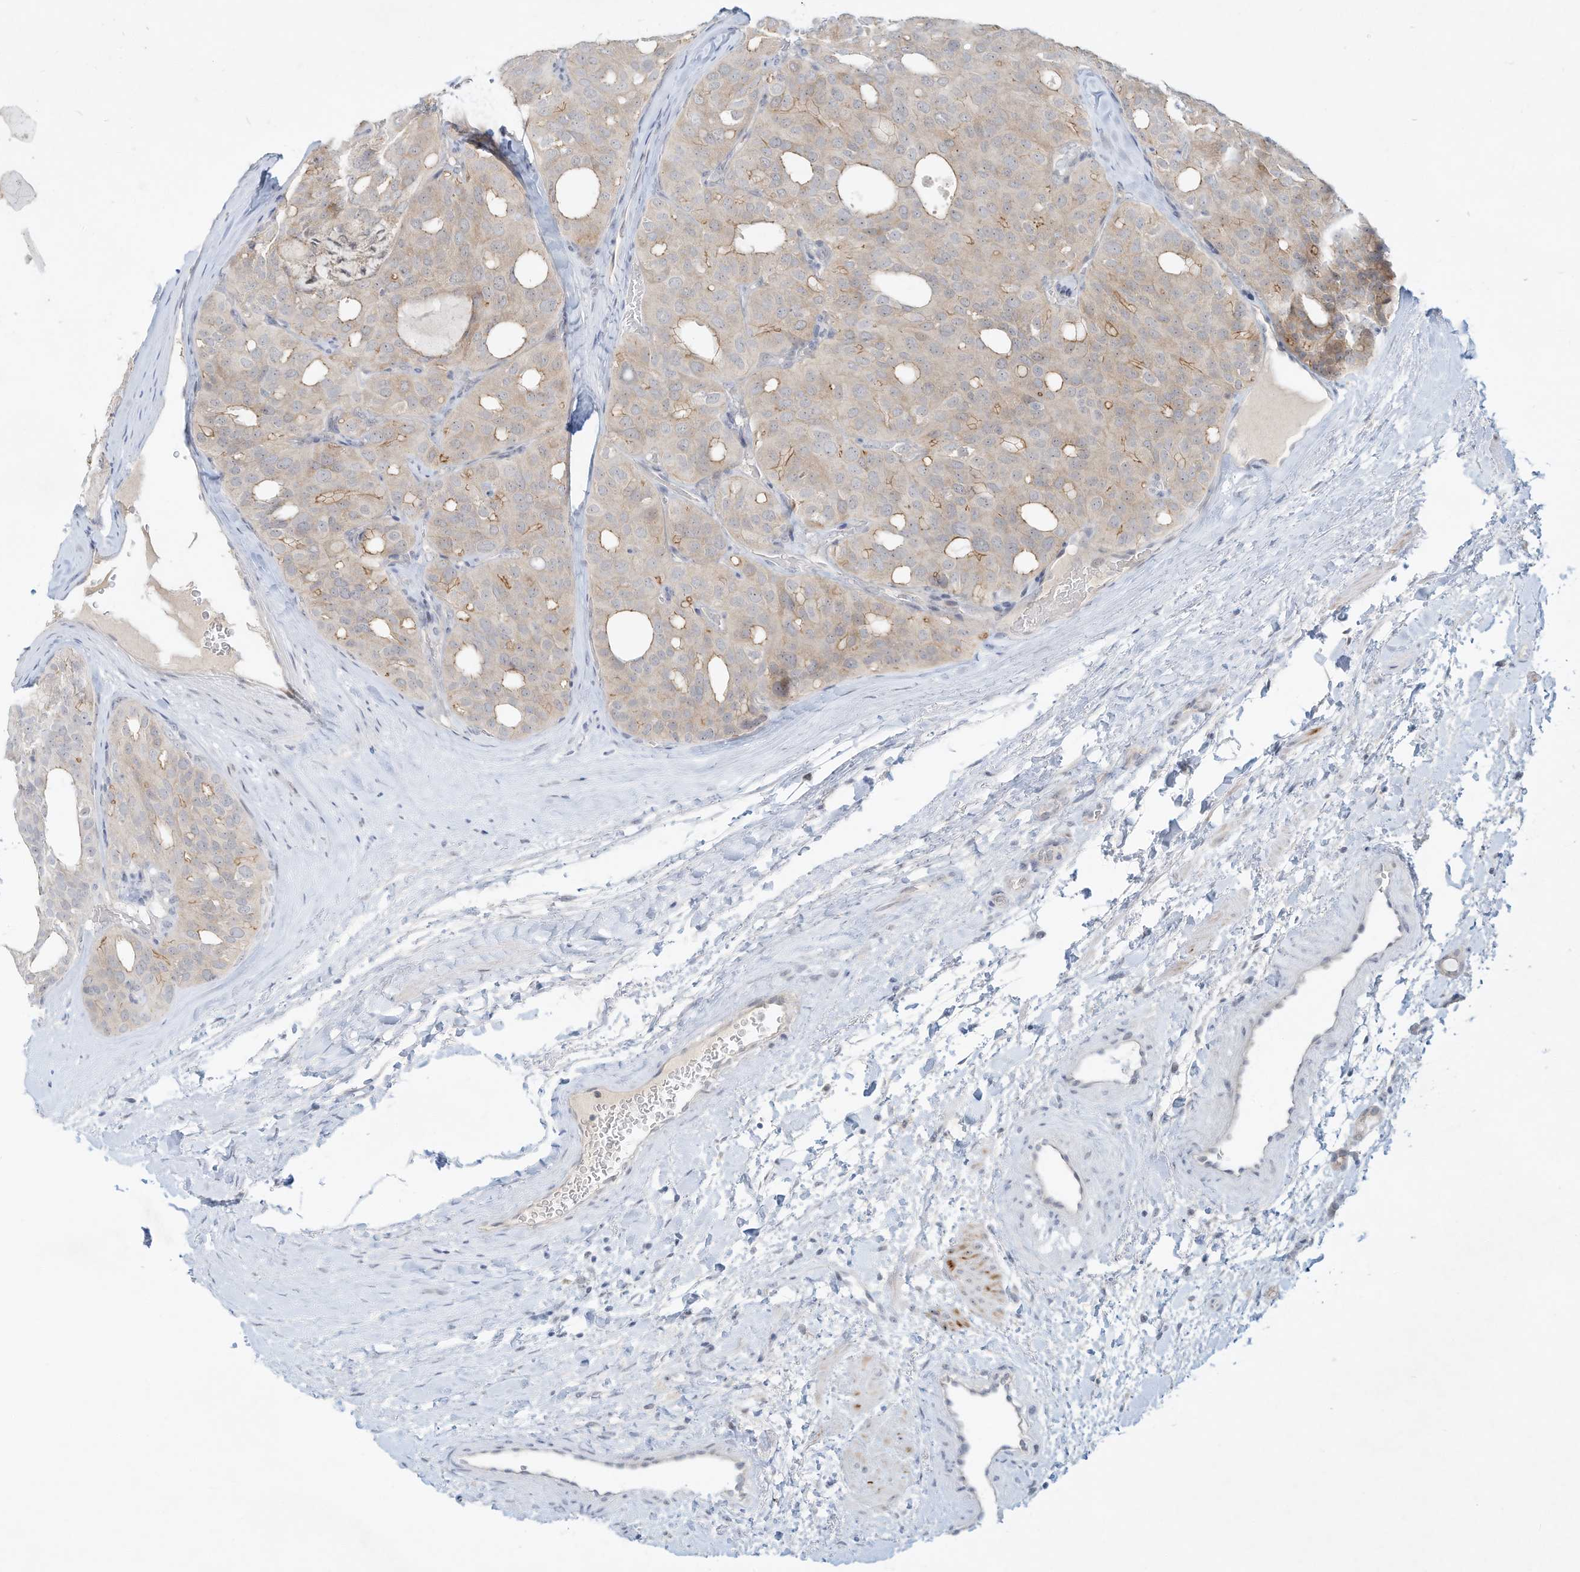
{"staining": {"intensity": "weak", "quantity": "<25%", "location": "cytoplasmic/membranous"}, "tissue": "thyroid cancer", "cell_type": "Tumor cells", "image_type": "cancer", "snomed": [{"axis": "morphology", "description": "Follicular adenoma carcinoma, NOS"}, {"axis": "topography", "description": "Thyroid gland"}], "caption": "The histopathology image reveals no significant positivity in tumor cells of thyroid follicular adenoma carcinoma. Brightfield microscopy of IHC stained with DAB (brown) and hematoxylin (blue), captured at high magnification.", "gene": "PAK6", "patient": {"sex": "male", "age": 75}}